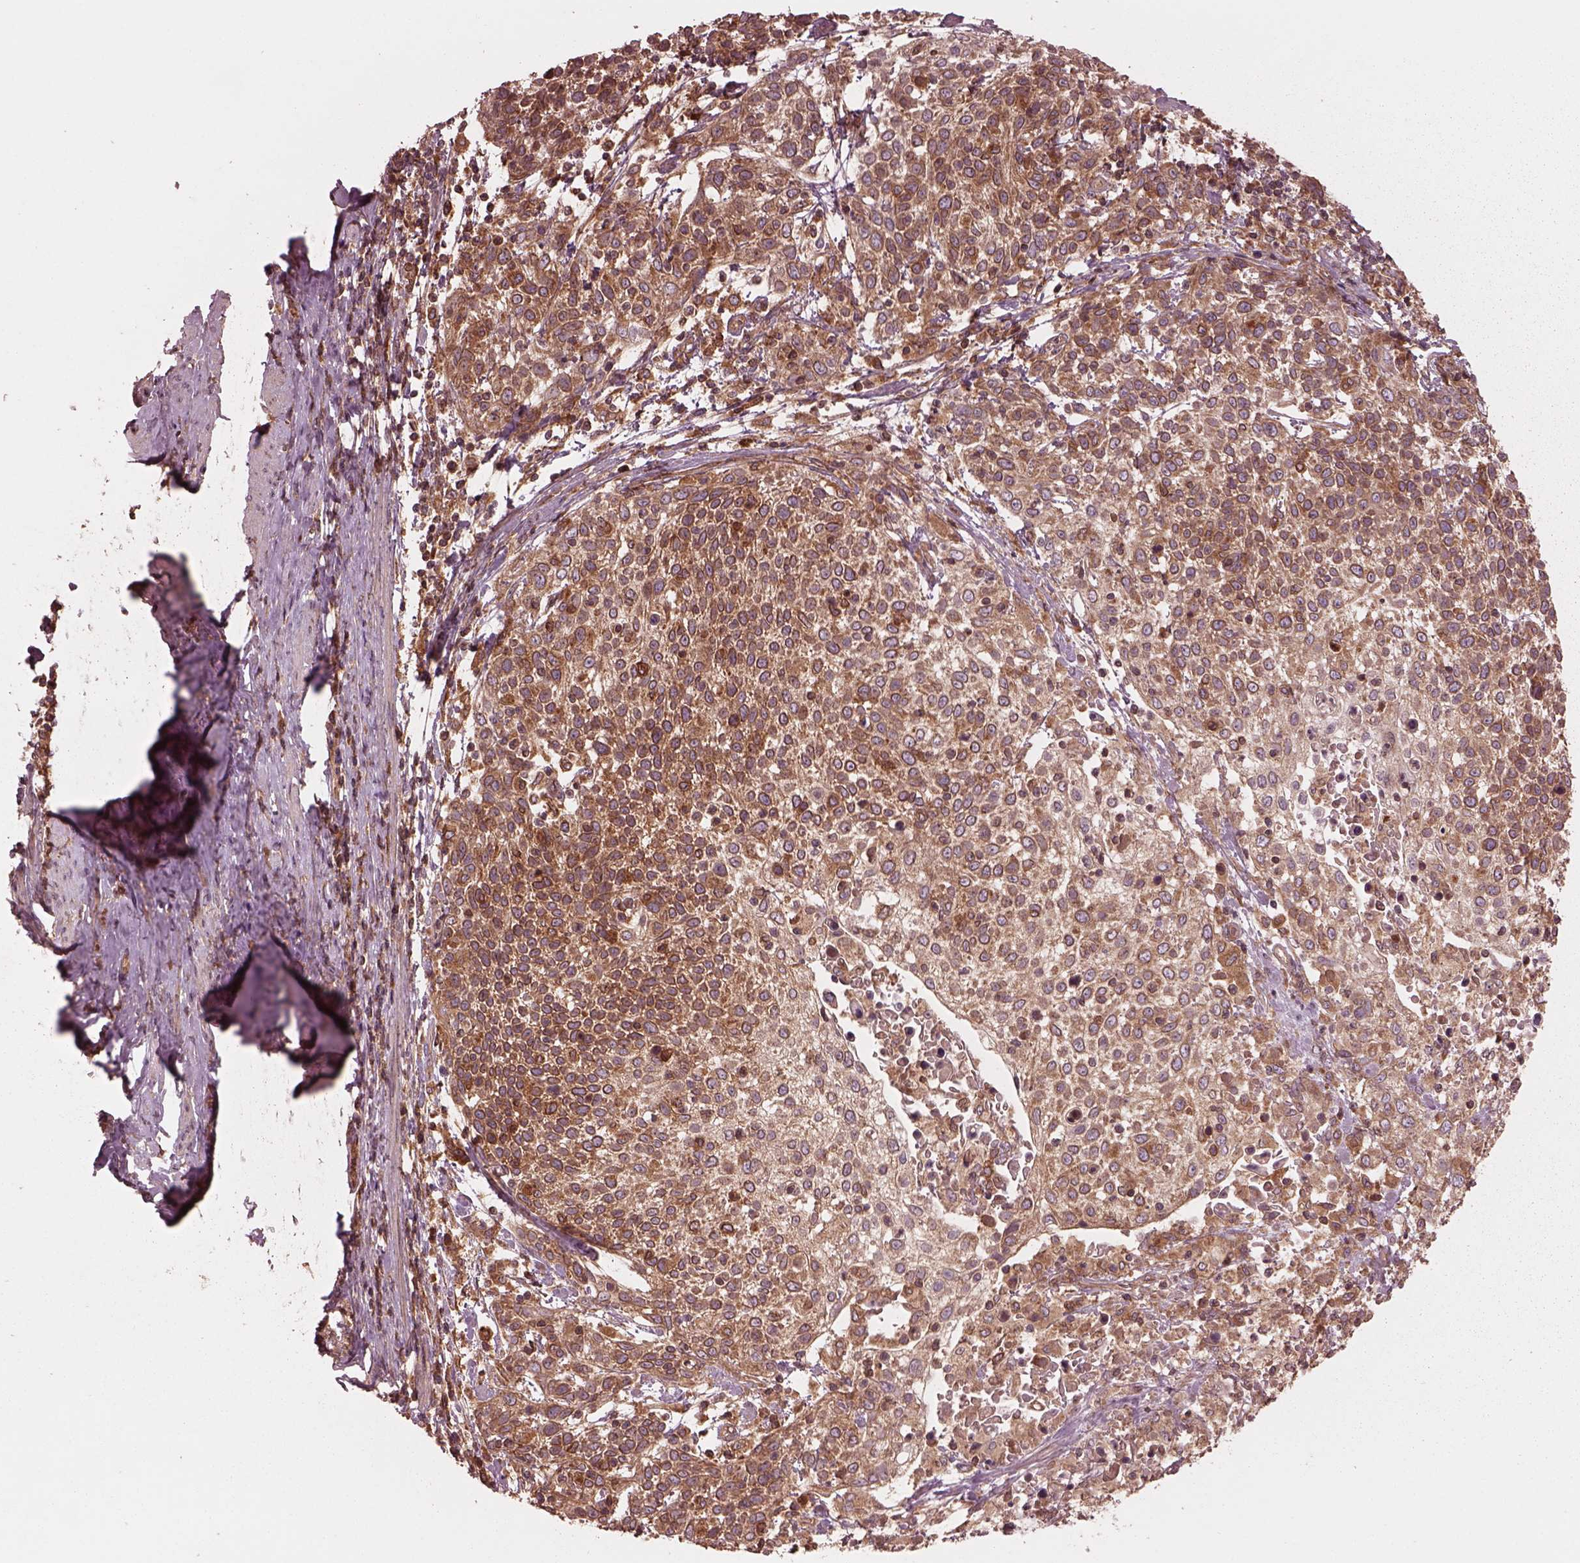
{"staining": {"intensity": "moderate", "quantity": ">75%", "location": "cytoplasmic/membranous"}, "tissue": "cervical cancer", "cell_type": "Tumor cells", "image_type": "cancer", "snomed": [{"axis": "morphology", "description": "Squamous cell carcinoma, NOS"}, {"axis": "topography", "description": "Cervix"}], "caption": "A high-resolution image shows IHC staining of cervical cancer, which demonstrates moderate cytoplasmic/membranous staining in approximately >75% of tumor cells.", "gene": "PIK3R2", "patient": {"sex": "female", "age": 61}}